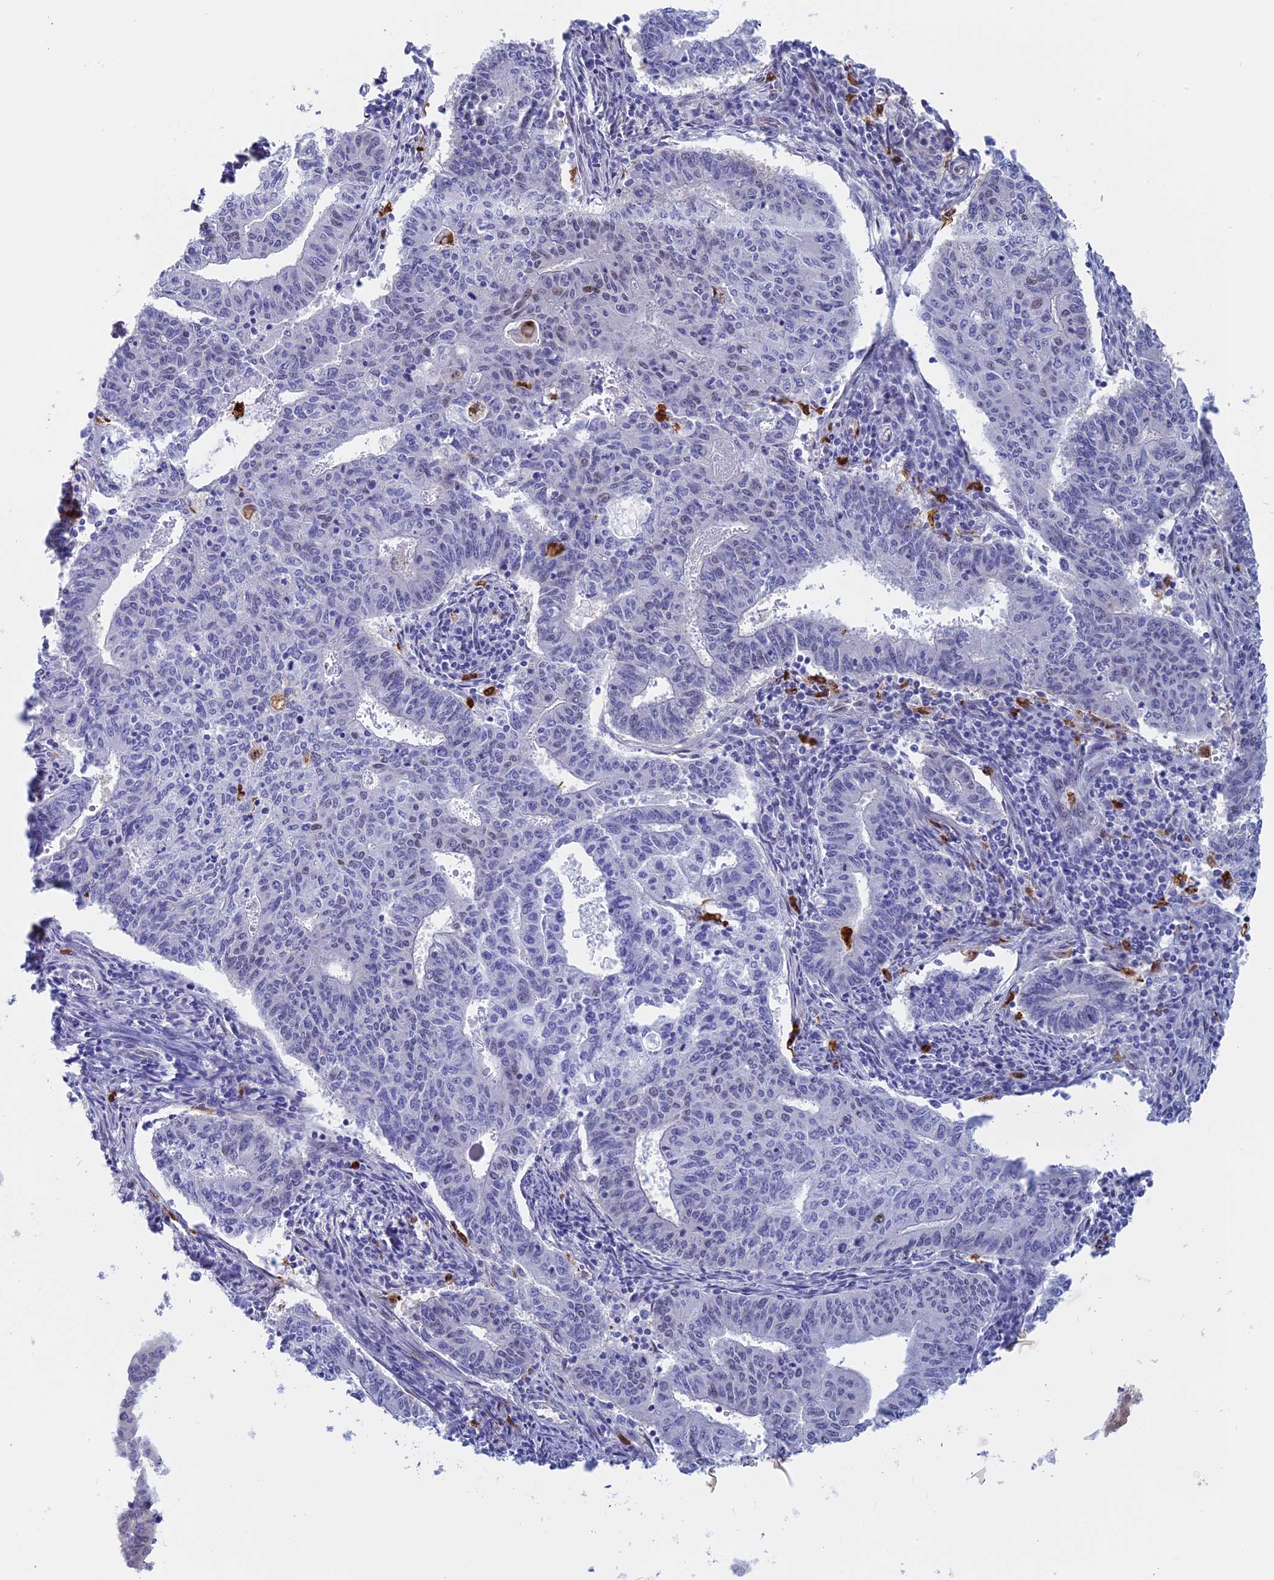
{"staining": {"intensity": "negative", "quantity": "none", "location": "none"}, "tissue": "endometrial cancer", "cell_type": "Tumor cells", "image_type": "cancer", "snomed": [{"axis": "morphology", "description": "Adenocarcinoma, NOS"}, {"axis": "topography", "description": "Endometrium"}], "caption": "This is an immunohistochemistry histopathology image of human endometrial adenocarcinoma. There is no positivity in tumor cells.", "gene": "SLC26A1", "patient": {"sex": "female", "age": 59}}